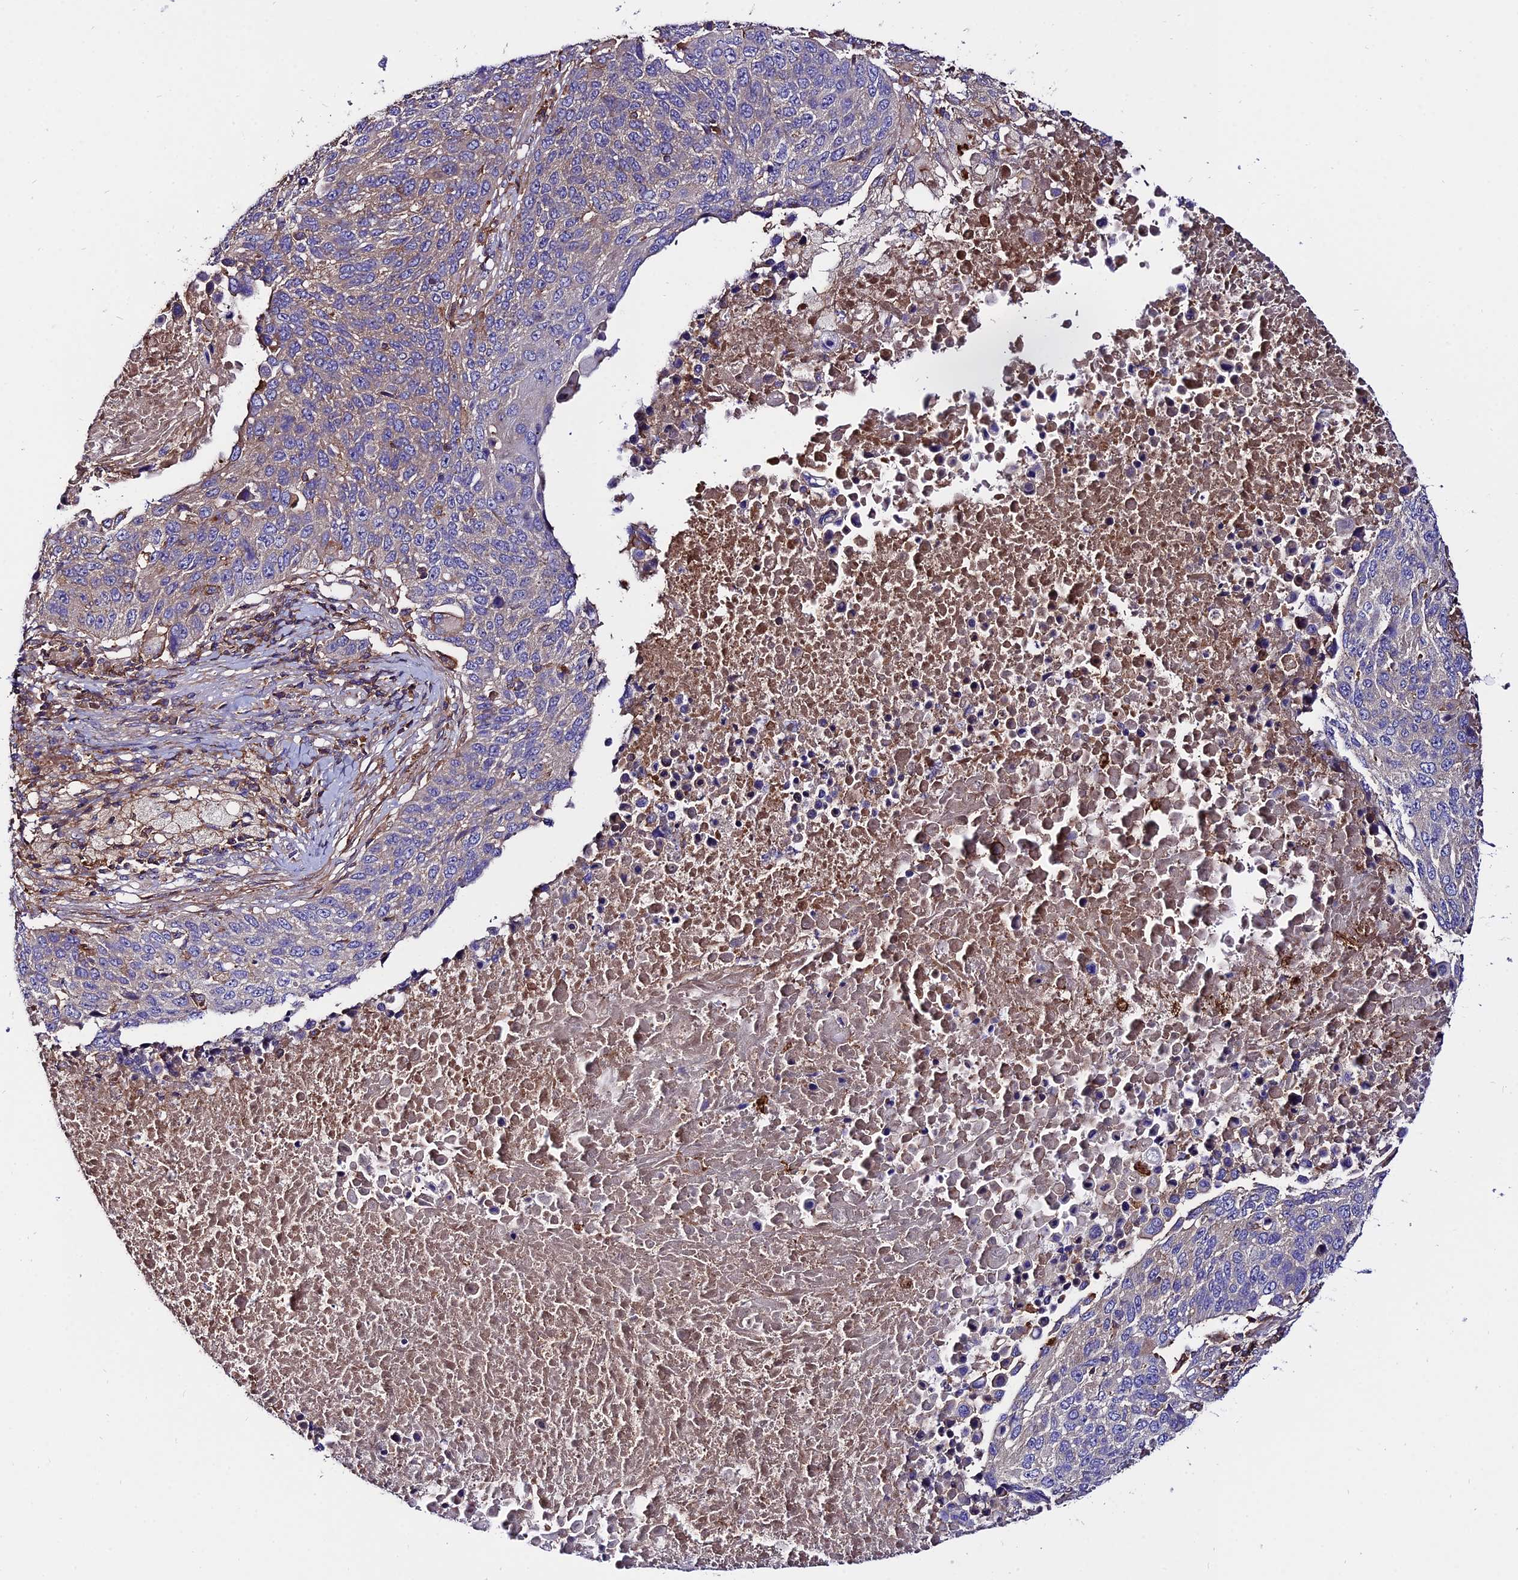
{"staining": {"intensity": "weak", "quantity": "<25%", "location": "cytoplasmic/membranous"}, "tissue": "lung cancer", "cell_type": "Tumor cells", "image_type": "cancer", "snomed": [{"axis": "morphology", "description": "Normal tissue, NOS"}, {"axis": "morphology", "description": "Squamous cell carcinoma, NOS"}, {"axis": "topography", "description": "Lymph node"}, {"axis": "topography", "description": "Lung"}], "caption": "DAB (3,3'-diaminobenzidine) immunohistochemical staining of human lung squamous cell carcinoma reveals no significant expression in tumor cells.", "gene": "PYM1", "patient": {"sex": "male", "age": 66}}